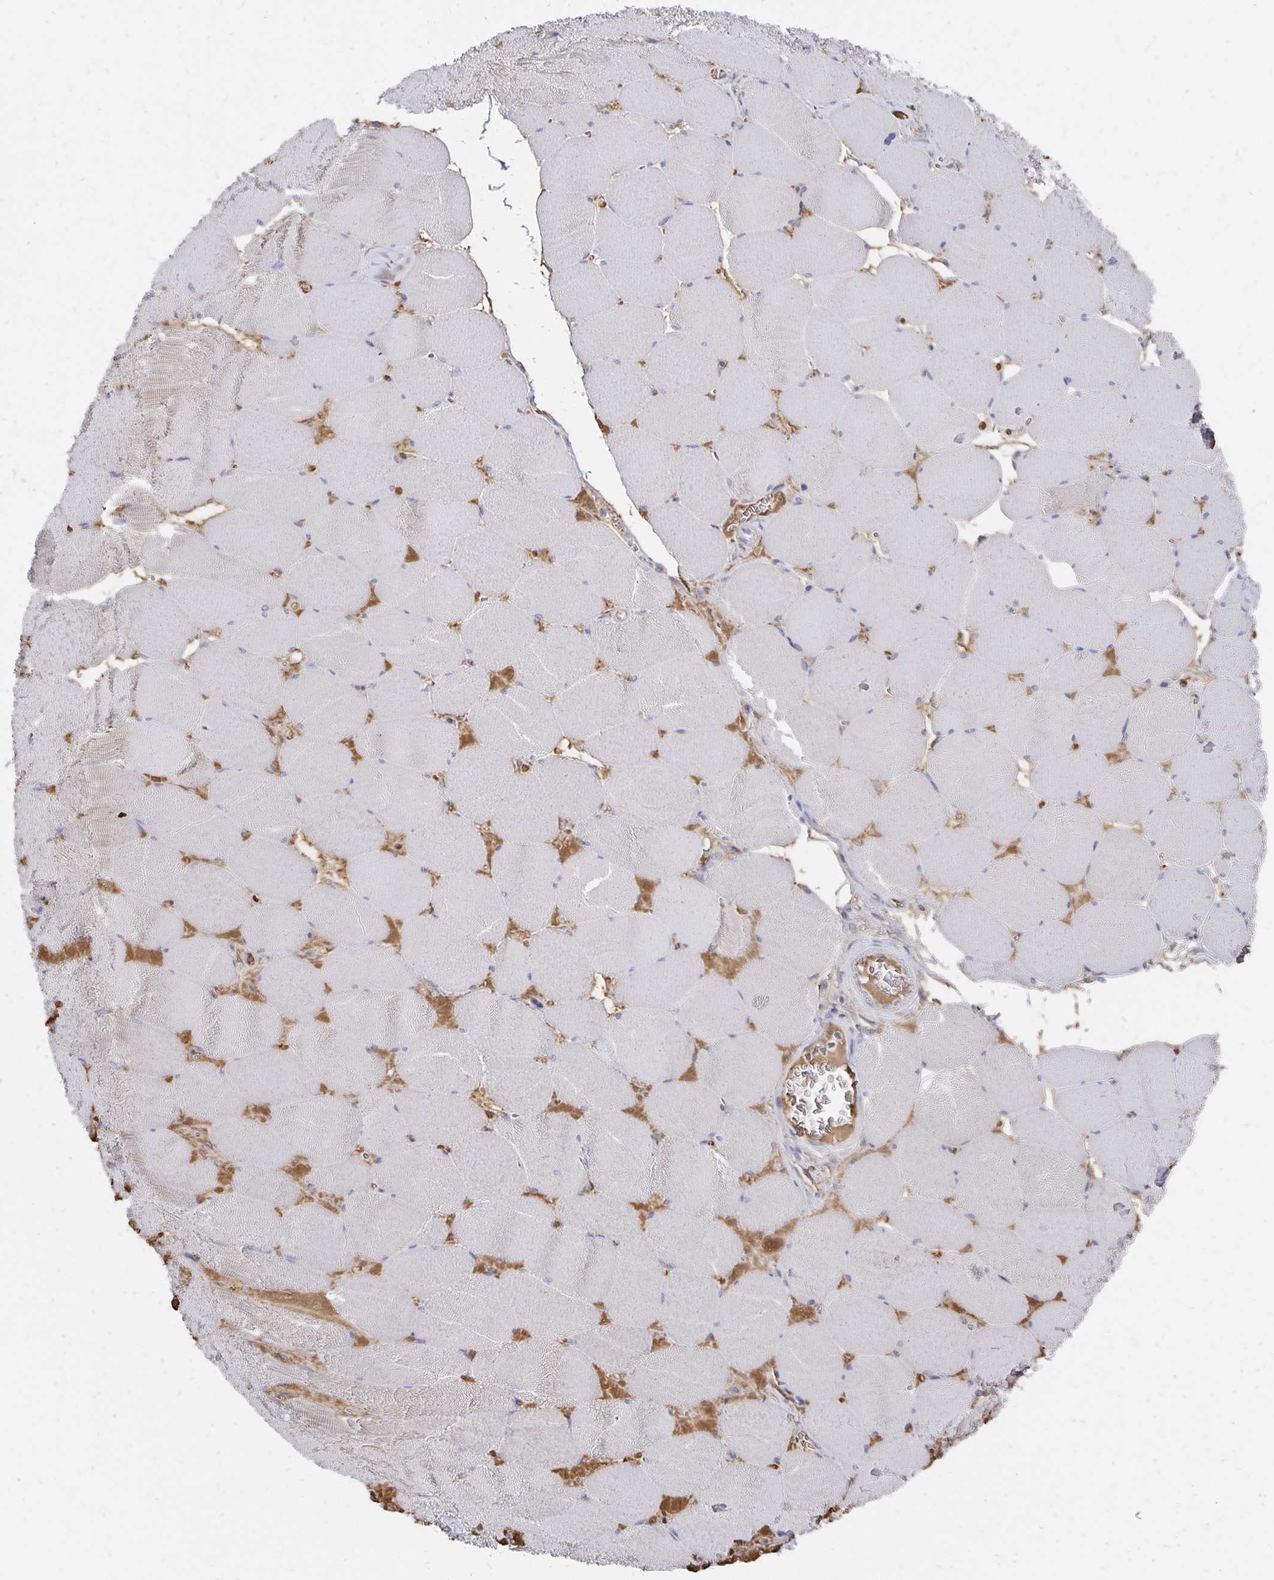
{"staining": {"intensity": "weak", "quantity": "<25%", "location": "cytoplasmic/membranous"}, "tissue": "skeletal muscle", "cell_type": "Myocytes", "image_type": "normal", "snomed": [{"axis": "morphology", "description": "Normal tissue, NOS"}, {"axis": "topography", "description": "Skeletal muscle"}], "caption": "The immunohistochemistry (IHC) micrograph has no significant staining in myocytes of skeletal muscle. (Stains: DAB immunohistochemistry with hematoxylin counter stain, Microscopy: brightfield microscopy at high magnification).", "gene": "KISS1", "patient": {"sex": "female", "age": 75}}